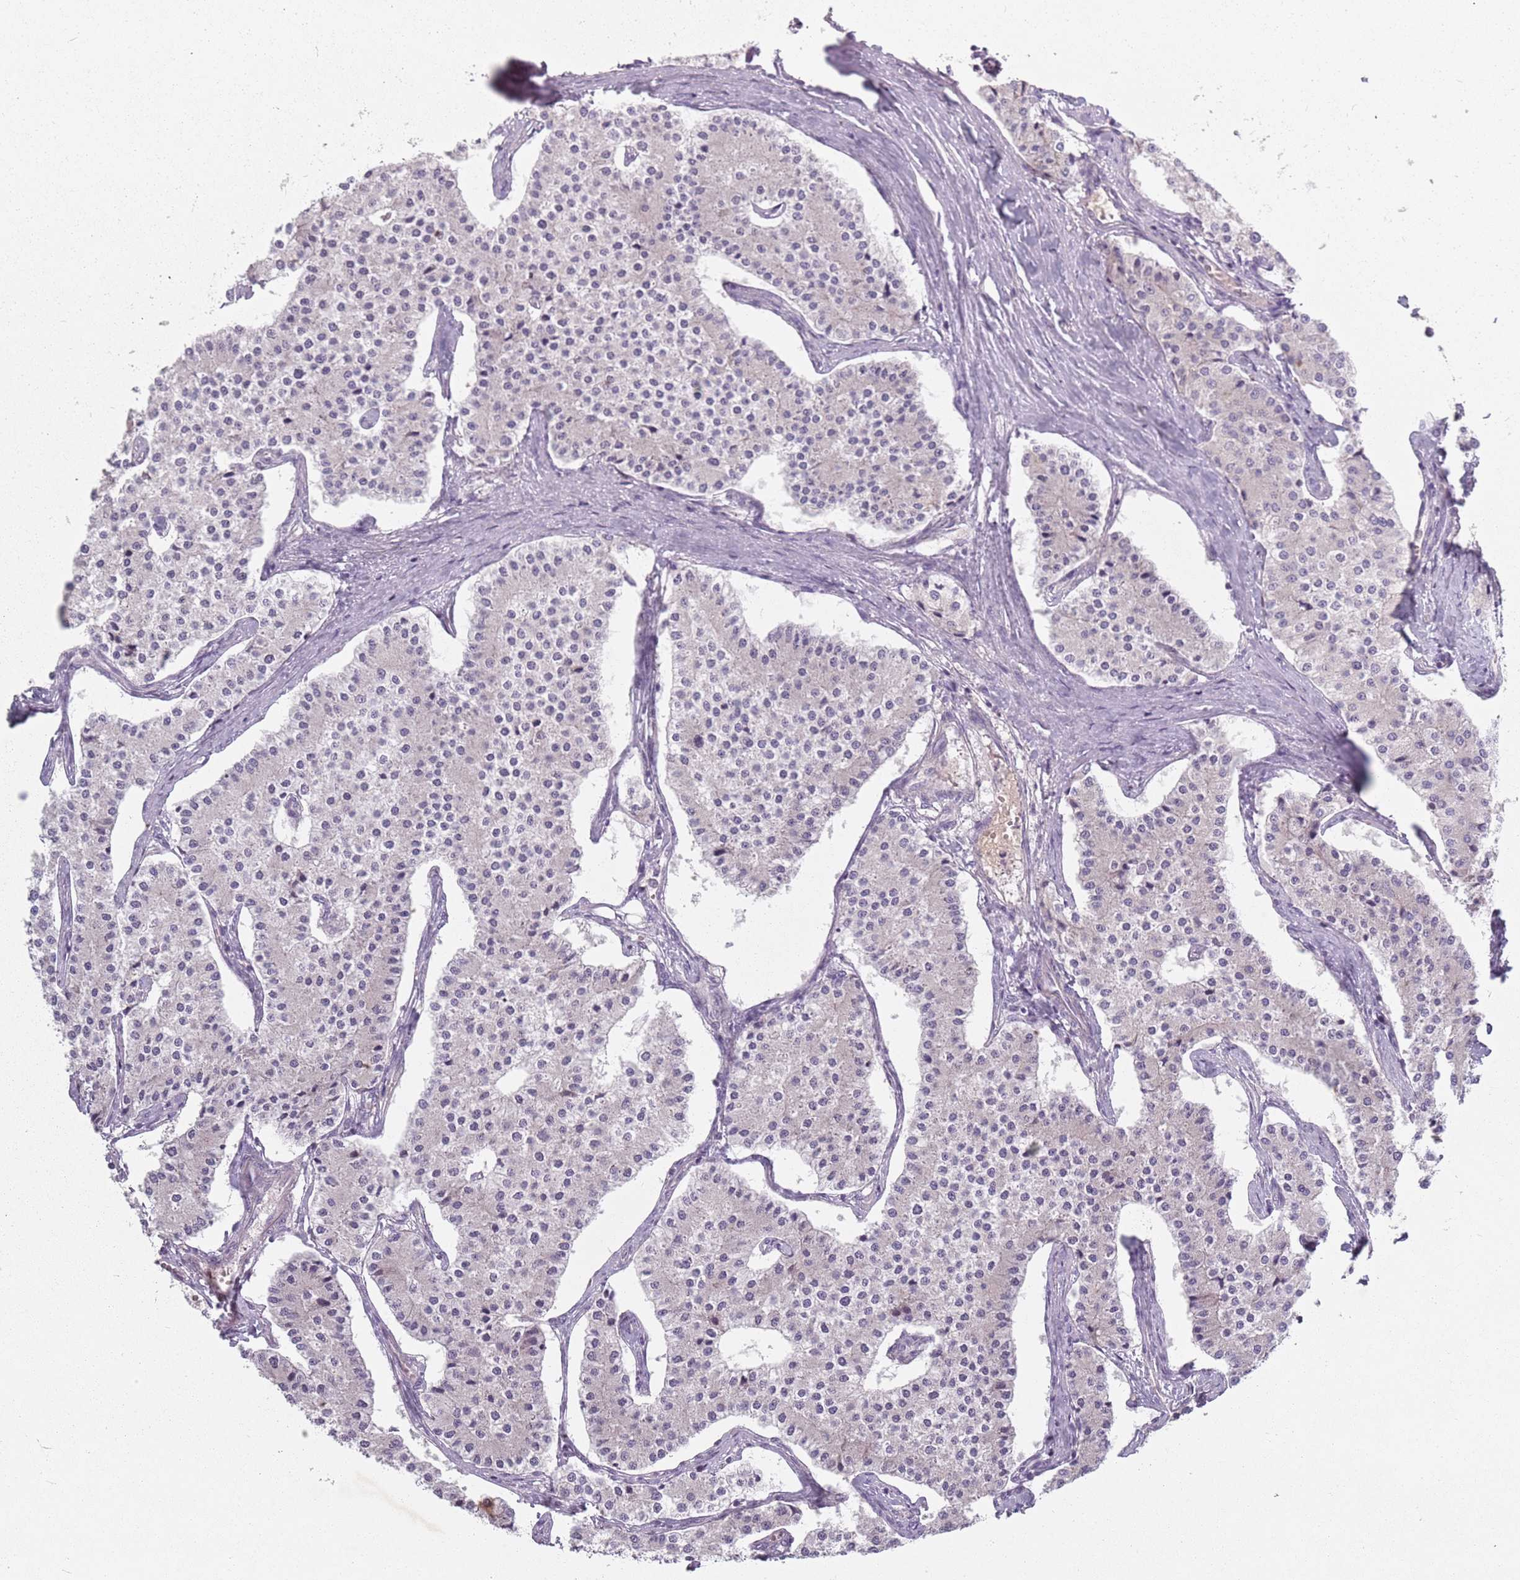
{"staining": {"intensity": "negative", "quantity": "none", "location": "none"}, "tissue": "carcinoid", "cell_type": "Tumor cells", "image_type": "cancer", "snomed": [{"axis": "morphology", "description": "Carcinoid, malignant, NOS"}, {"axis": "topography", "description": "Colon"}], "caption": "There is no significant positivity in tumor cells of carcinoid. (DAB (3,3'-diaminobenzidine) immunohistochemistry visualized using brightfield microscopy, high magnification).", "gene": "ASB13", "patient": {"sex": "female", "age": 52}}